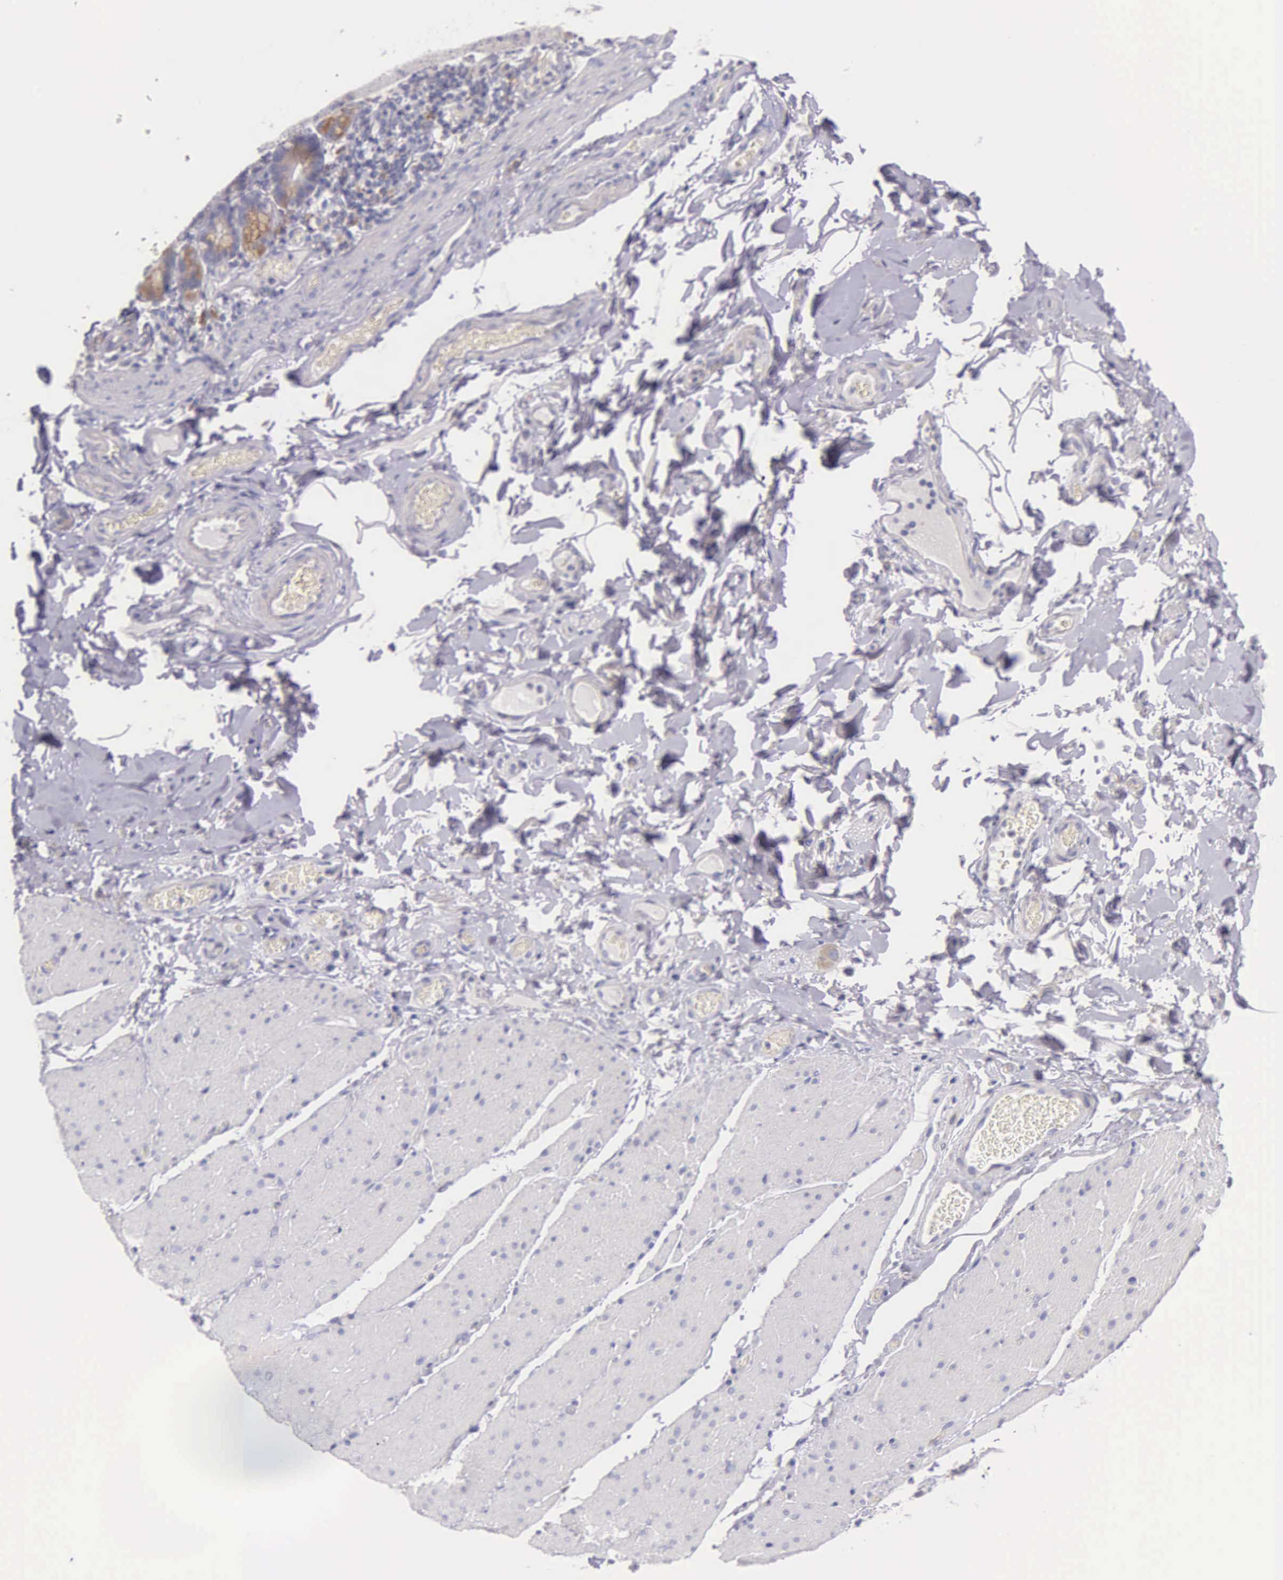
{"staining": {"intensity": "negative", "quantity": "none", "location": "none"}, "tissue": "adipose tissue", "cell_type": "Adipocytes", "image_type": "normal", "snomed": [{"axis": "morphology", "description": "Normal tissue, NOS"}, {"axis": "topography", "description": "Duodenum"}], "caption": "A high-resolution histopathology image shows immunohistochemistry staining of benign adipose tissue, which reveals no significant staining in adipocytes. (DAB (3,3'-diaminobenzidine) immunohistochemistry, high magnification).", "gene": "CTAGE15", "patient": {"sex": "male", "age": 63}}